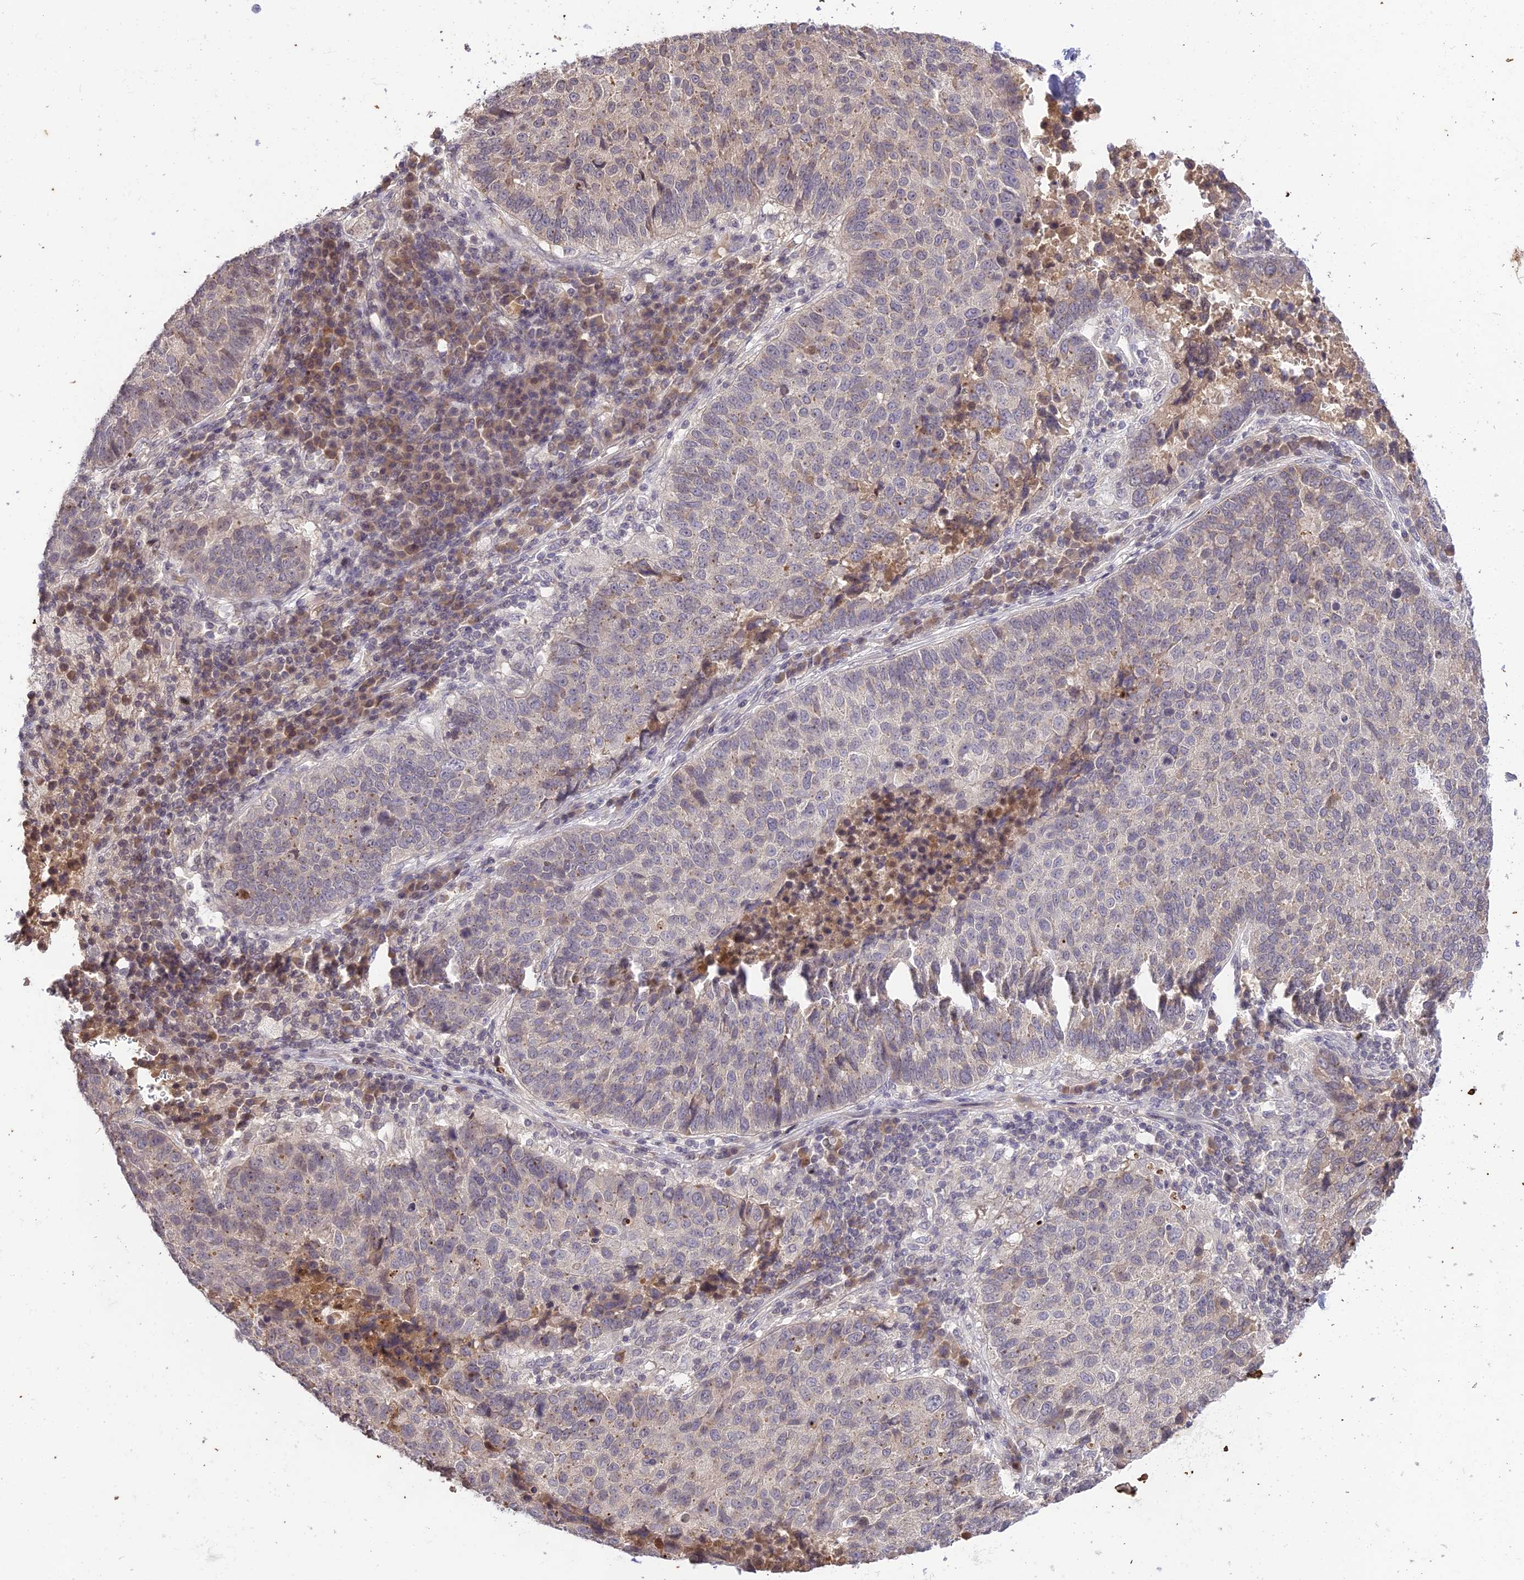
{"staining": {"intensity": "weak", "quantity": "<25%", "location": "cytoplasmic/membranous"}, "tissue": "lung cancer", "cell_type": "Tumor cells", "image_type": "cancer", "snomed": [{"axis": "morphology", "description": "Squamous cell carcinoma, NOS"}, {"axis": "topography", "description": "Lung"}], "caption": "Immunohistochemistry (IHC) histopathology image of lung cancer stained for a protein (brown), which exhibits no positivity in tumor cells. Nuclei are stained in blue.", "gene": "TEKT1", "patient": {"sex": "male", "age": 73}}